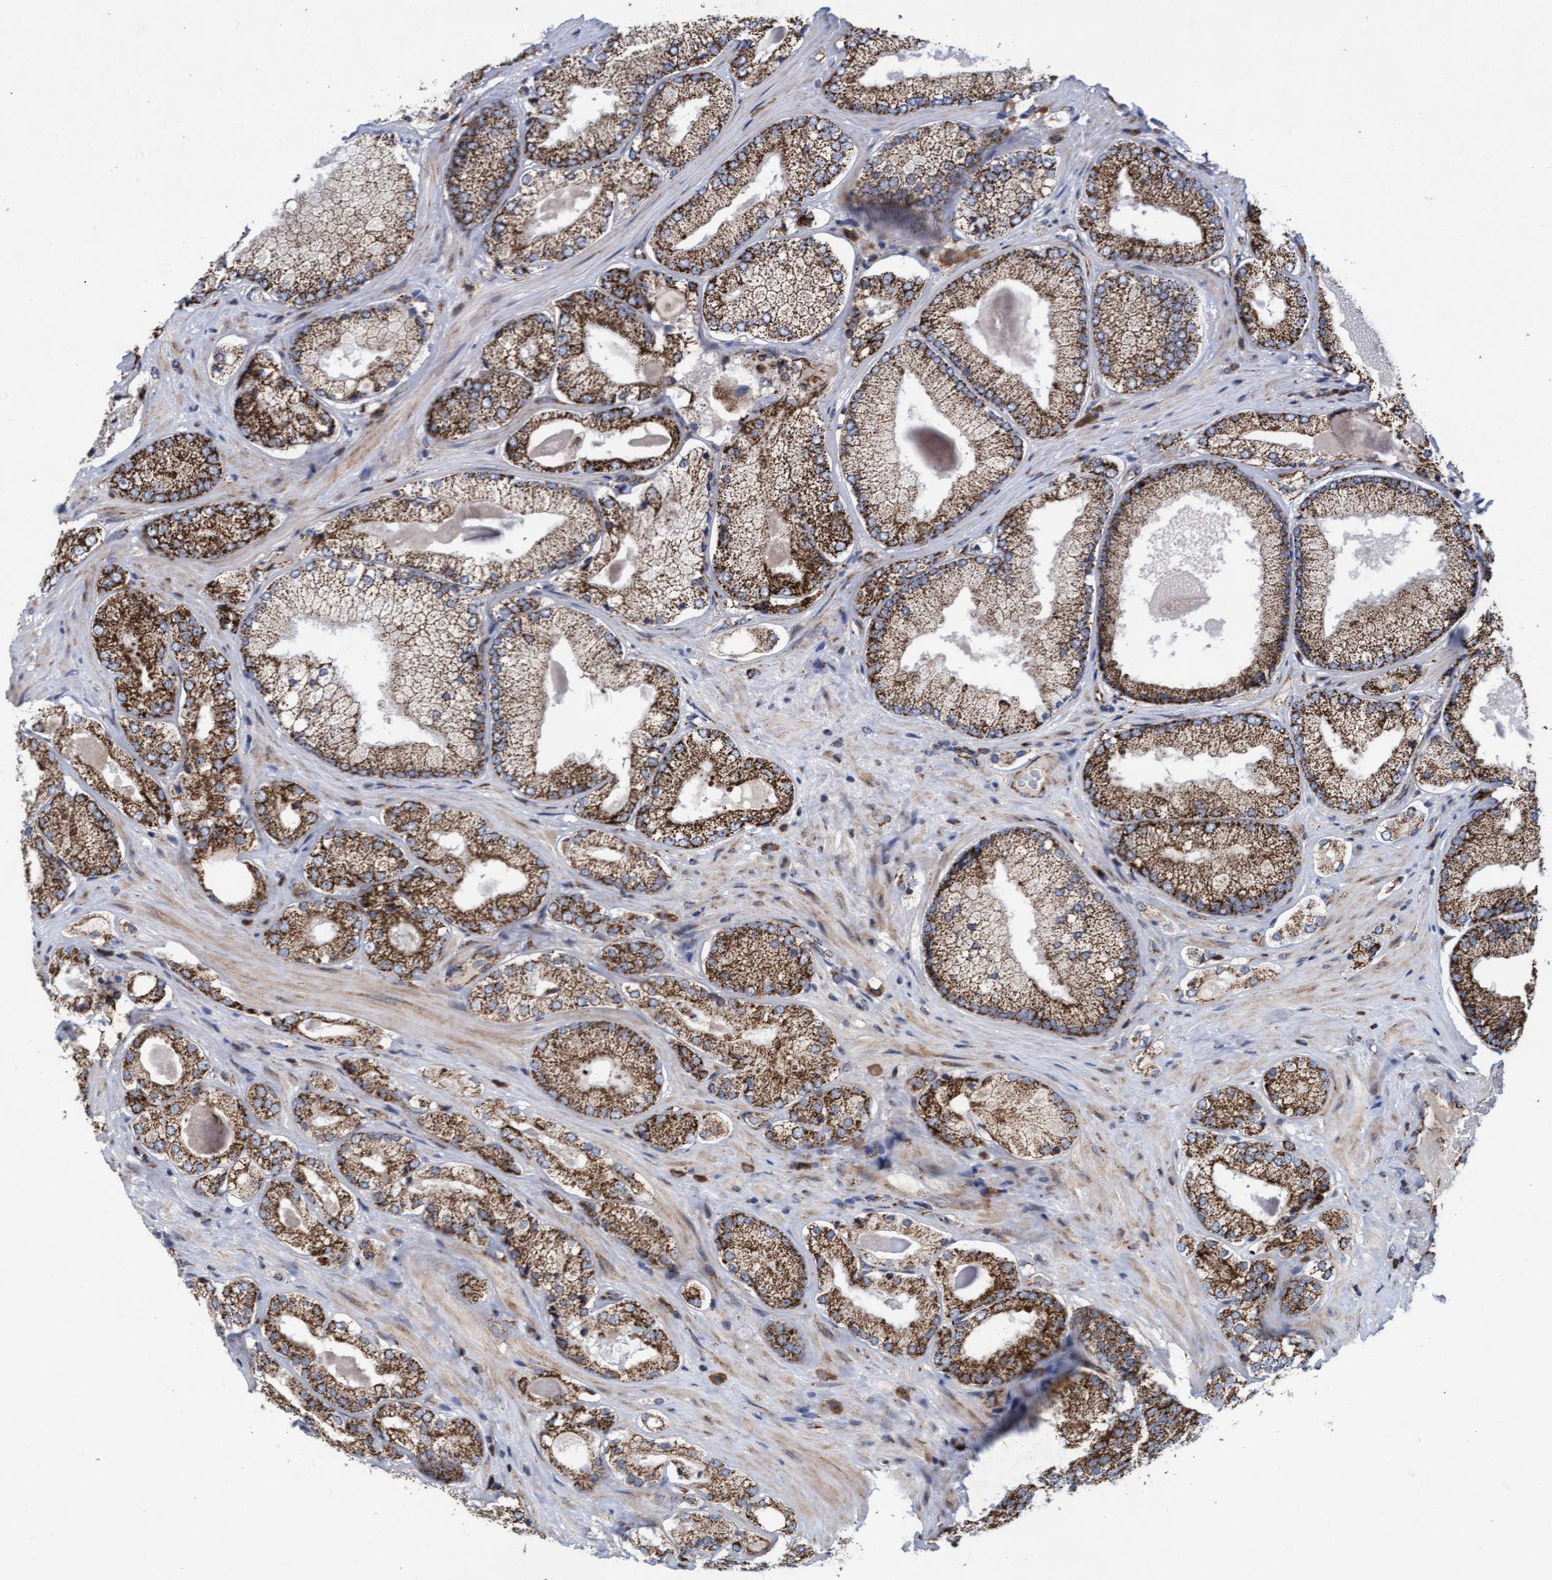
{"staining": {"intensity": "moderate", "quantity": ">75%", "location": "cytoplasmic/membranous"}, "tissue": "prostate cancer", "cell_type": "Tumor cells", "image_type": "cancer", "snomed": [{"axis": "morphology", "description": "Adenocarcinoma, Low grade"}, {"axis": "topography", "description": "Prostate"}], "caption": "This image reveals immunohistochemistry (IHC) staining of prostate cancer, with medium moderate cytoplasmic/membranous expression in about >75% of tumor cells.", "gene": "MRPL38", "patient": {"sex": "male", "age": 65}}